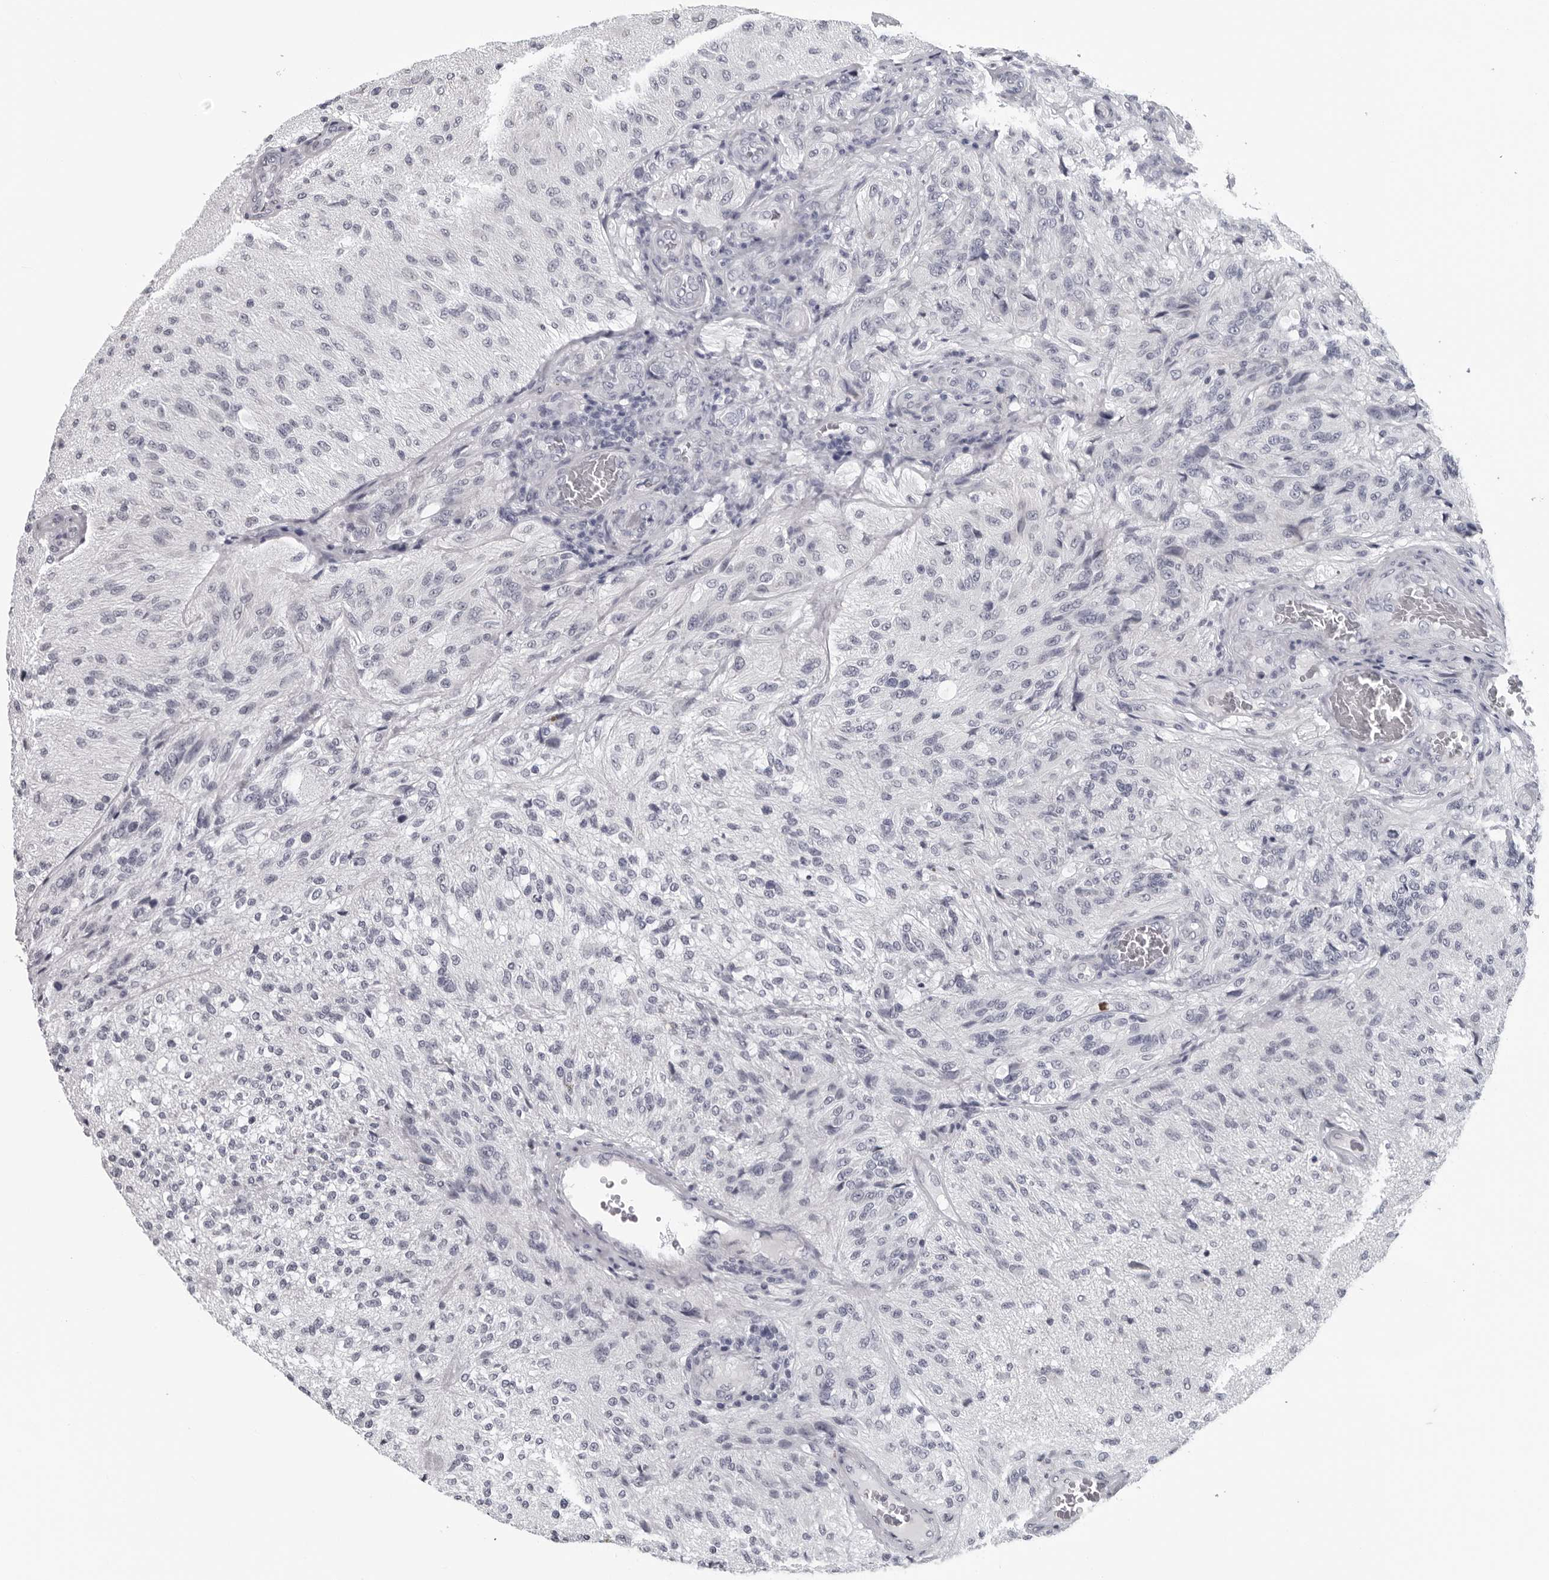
{"staining": {"intensity": "negative", "quantity": "none", "location": "none"}, "tissue": "glioma", "cell_type": "Tumor cells", "image_type": "cancer", "snomed": [{"axis": "morphology", "description": "Normal tissue, NOS"}, {"axis": "morphology", "description": "Glioma, malignant, High grade"}, {"axis": "topography", "description": "Cerebral cortex"}], "caption": "Tumor cells show no significant staining in malignant glioma (high-grade).", "gene": "OPLAH", "patient": {"sex": "male", "age": 77}}